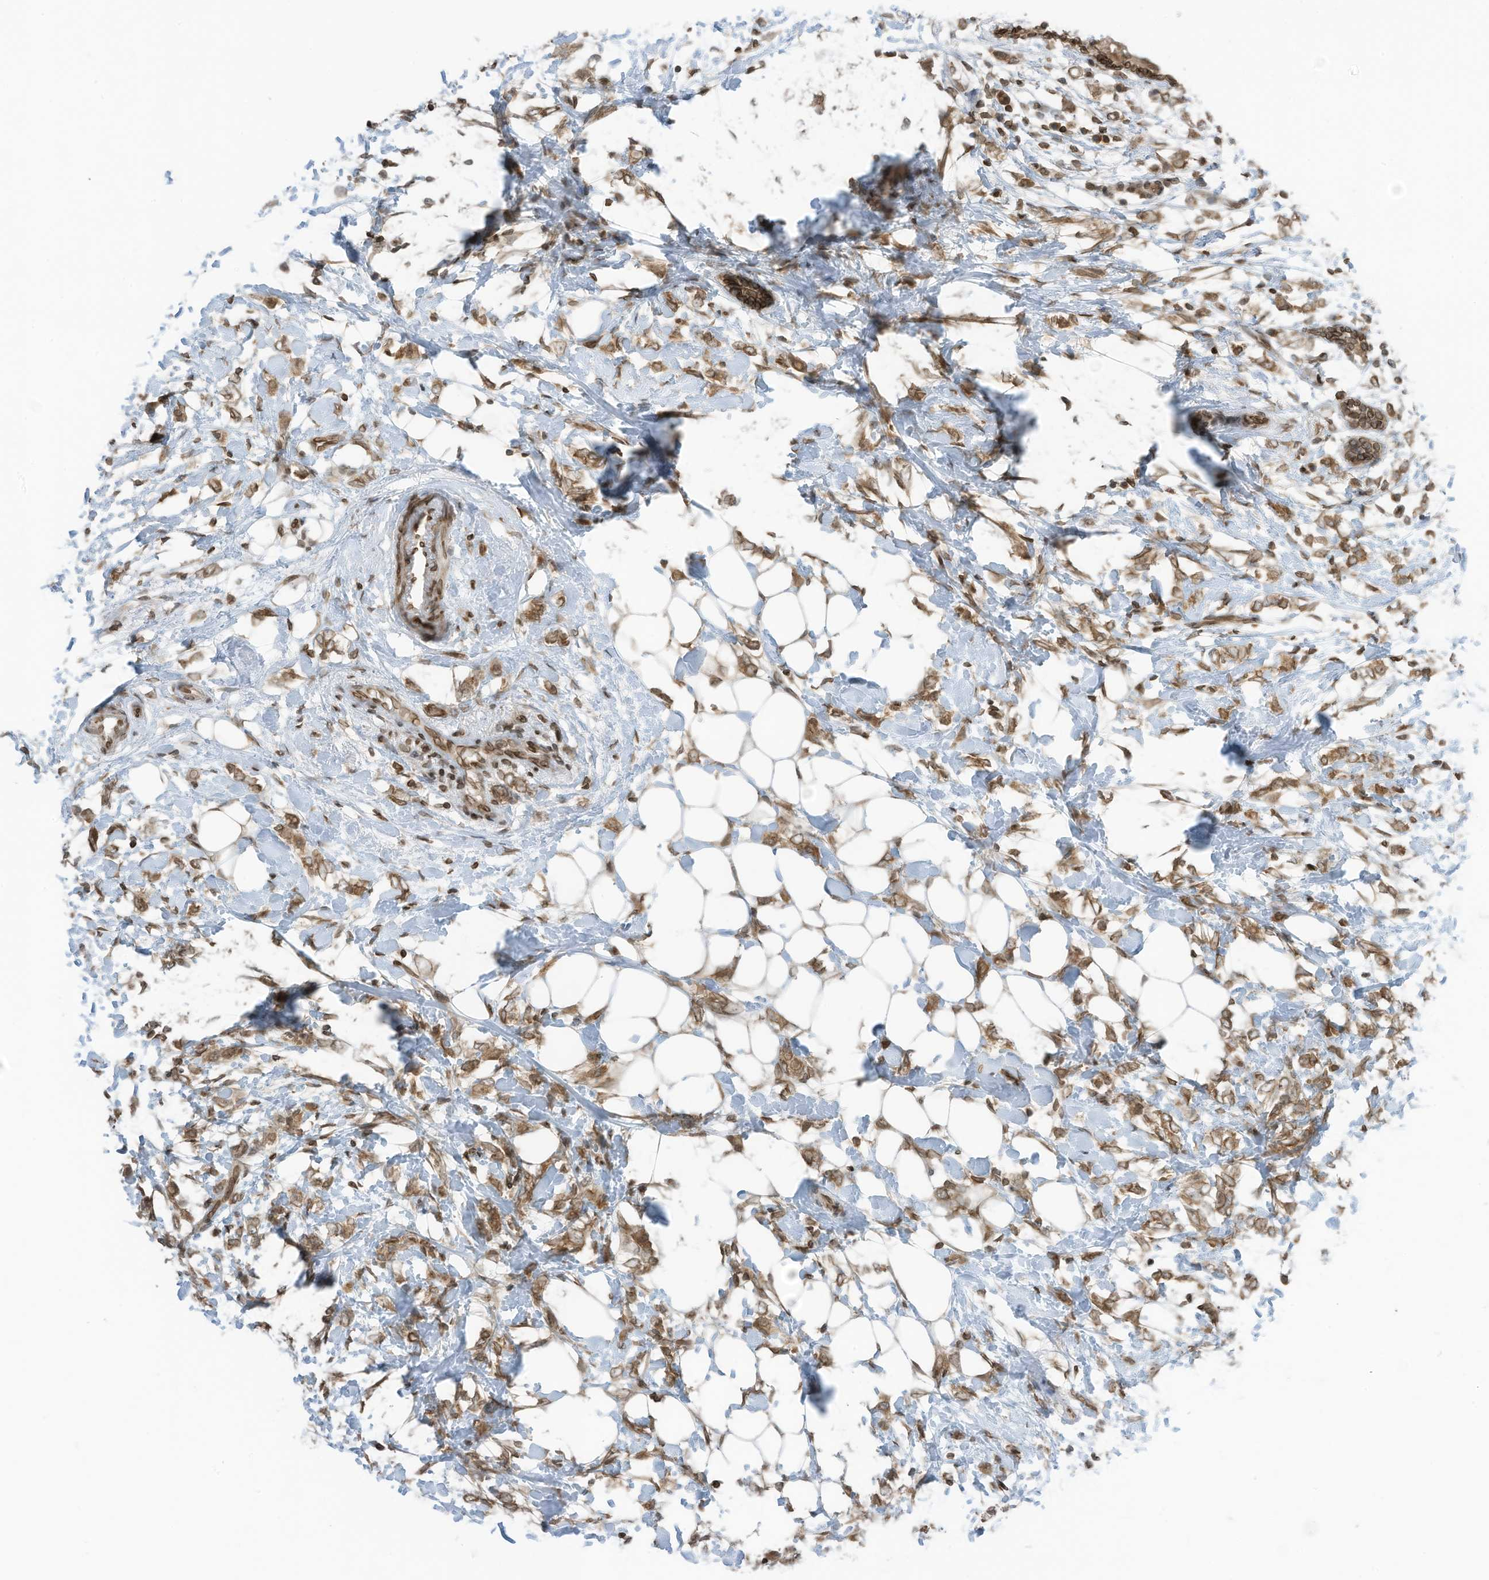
{"staining": {"intensity": "moderate", "quantity": ">75%", "location": "cytoplasmic/membranous,nuclear"}, "tissue": "breast cancer", "cell_type": "Tumor cells", "image_type": "cancer", "snomed": [{"axis": "morphology", "description": "Normal tissue, NOS"}, {"axis": "morphology", "description": "Lobular carcinoma"}, {"axis": "topography", "description": "Breast"}], "caption": "This image shows immunohistochemistry (IHC) staining of breast cancer (lobular carcinoma), with medium moderate cytoplasmic/membranous and nuclear positivity in about >75% of tumor cells.", "gene": "RABL3", "patient": {"sex": "female", "age": 47}}